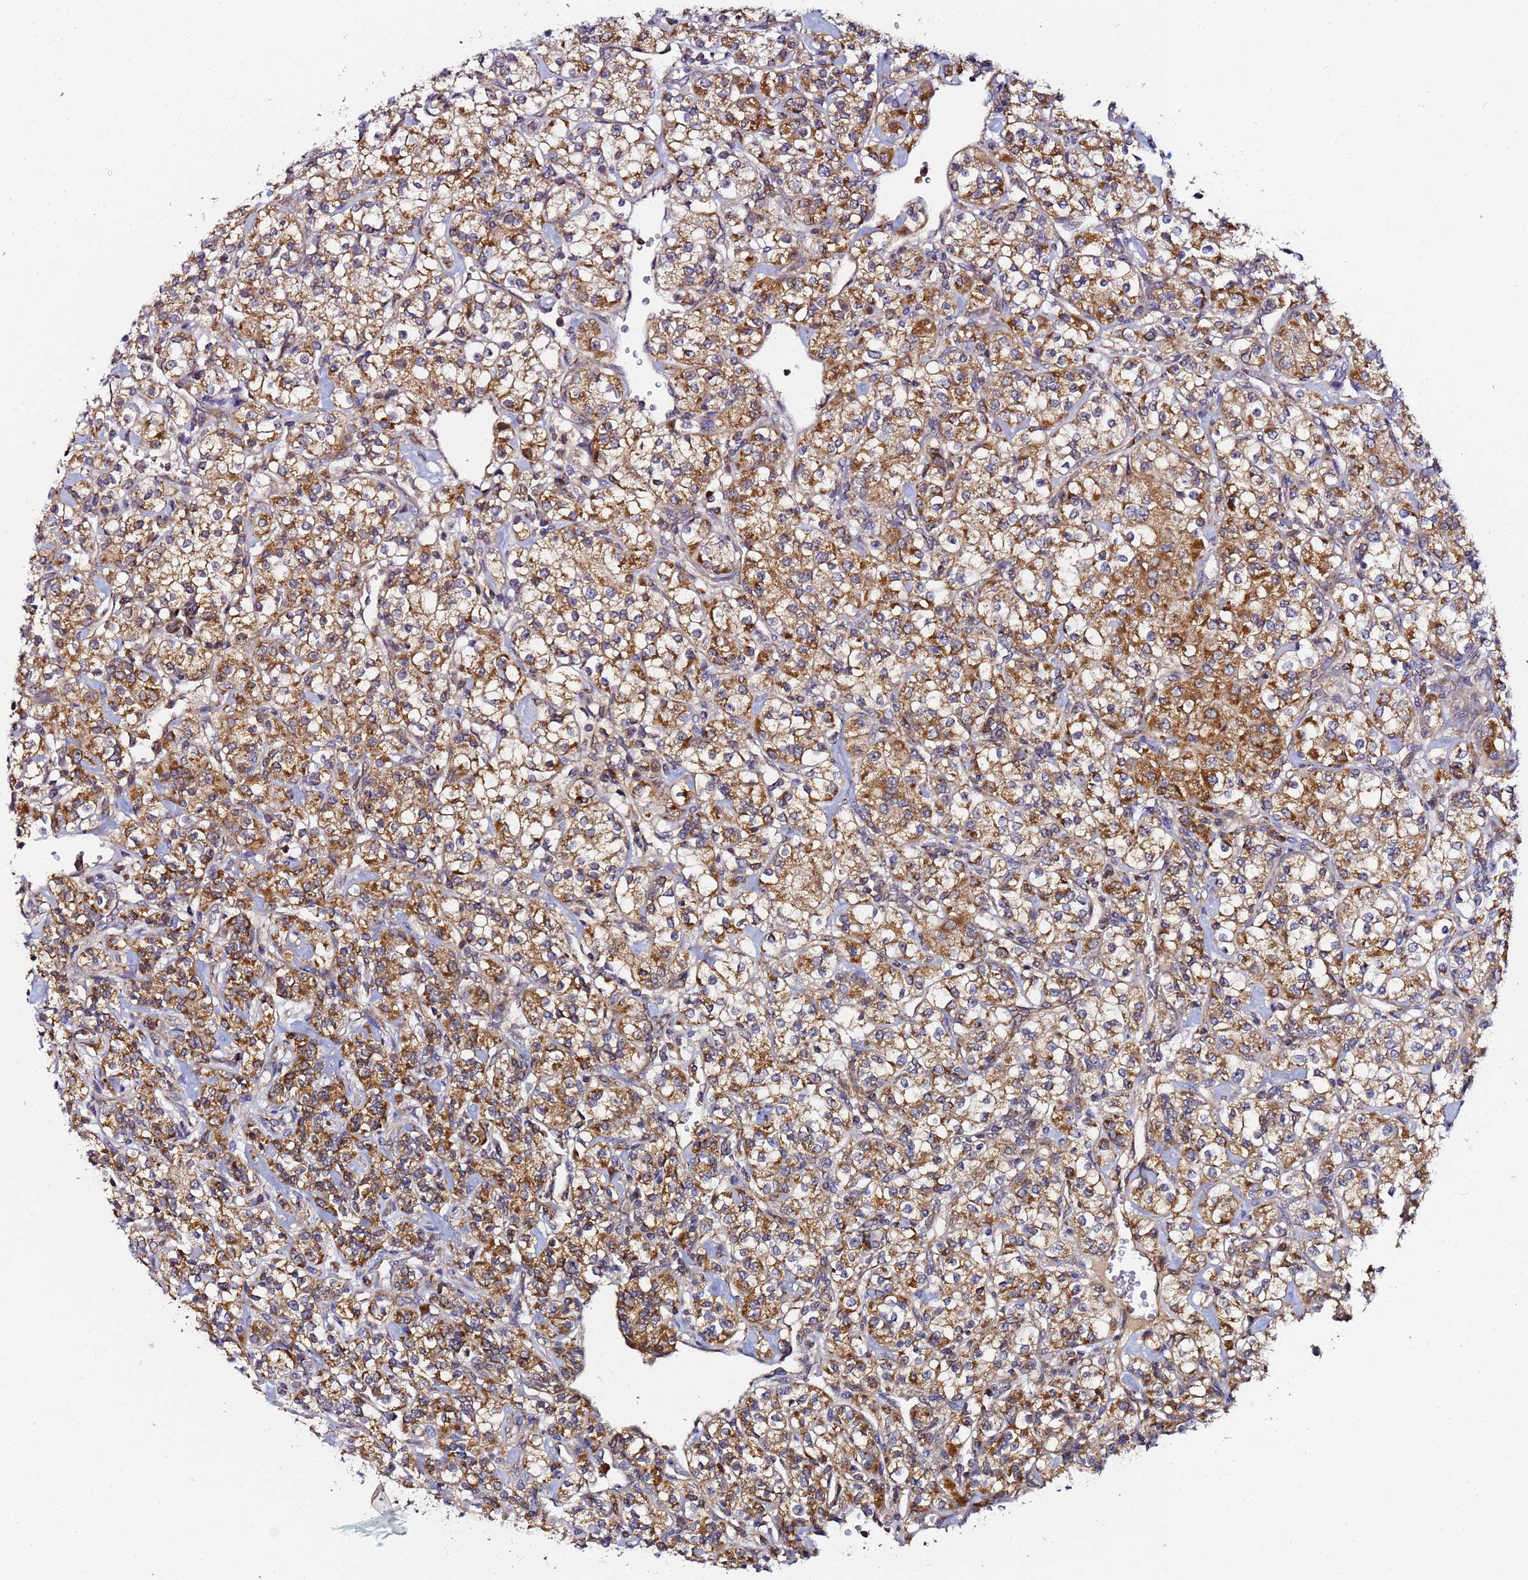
{"staining": {"intensity": "moderate", "quantity": ">75%", "location": "cytoplasmic/membranous"}, "tissue": "renal cancer", "cell_type": "Tumor cells", "image_type": "cancer", "snomed": [{"axis": "morphology", "description": "Adenocarcinoma, NOS"}, {"axis": "topography", "description": "Kidney"}], "caption": "A brown stain labels moderate cytoplasmic/membranous staining of a protein in human renal adenocarcinoma tumor cells.", "gene": "CCDC127", "patient": {"sex": "male", "age": 77}}